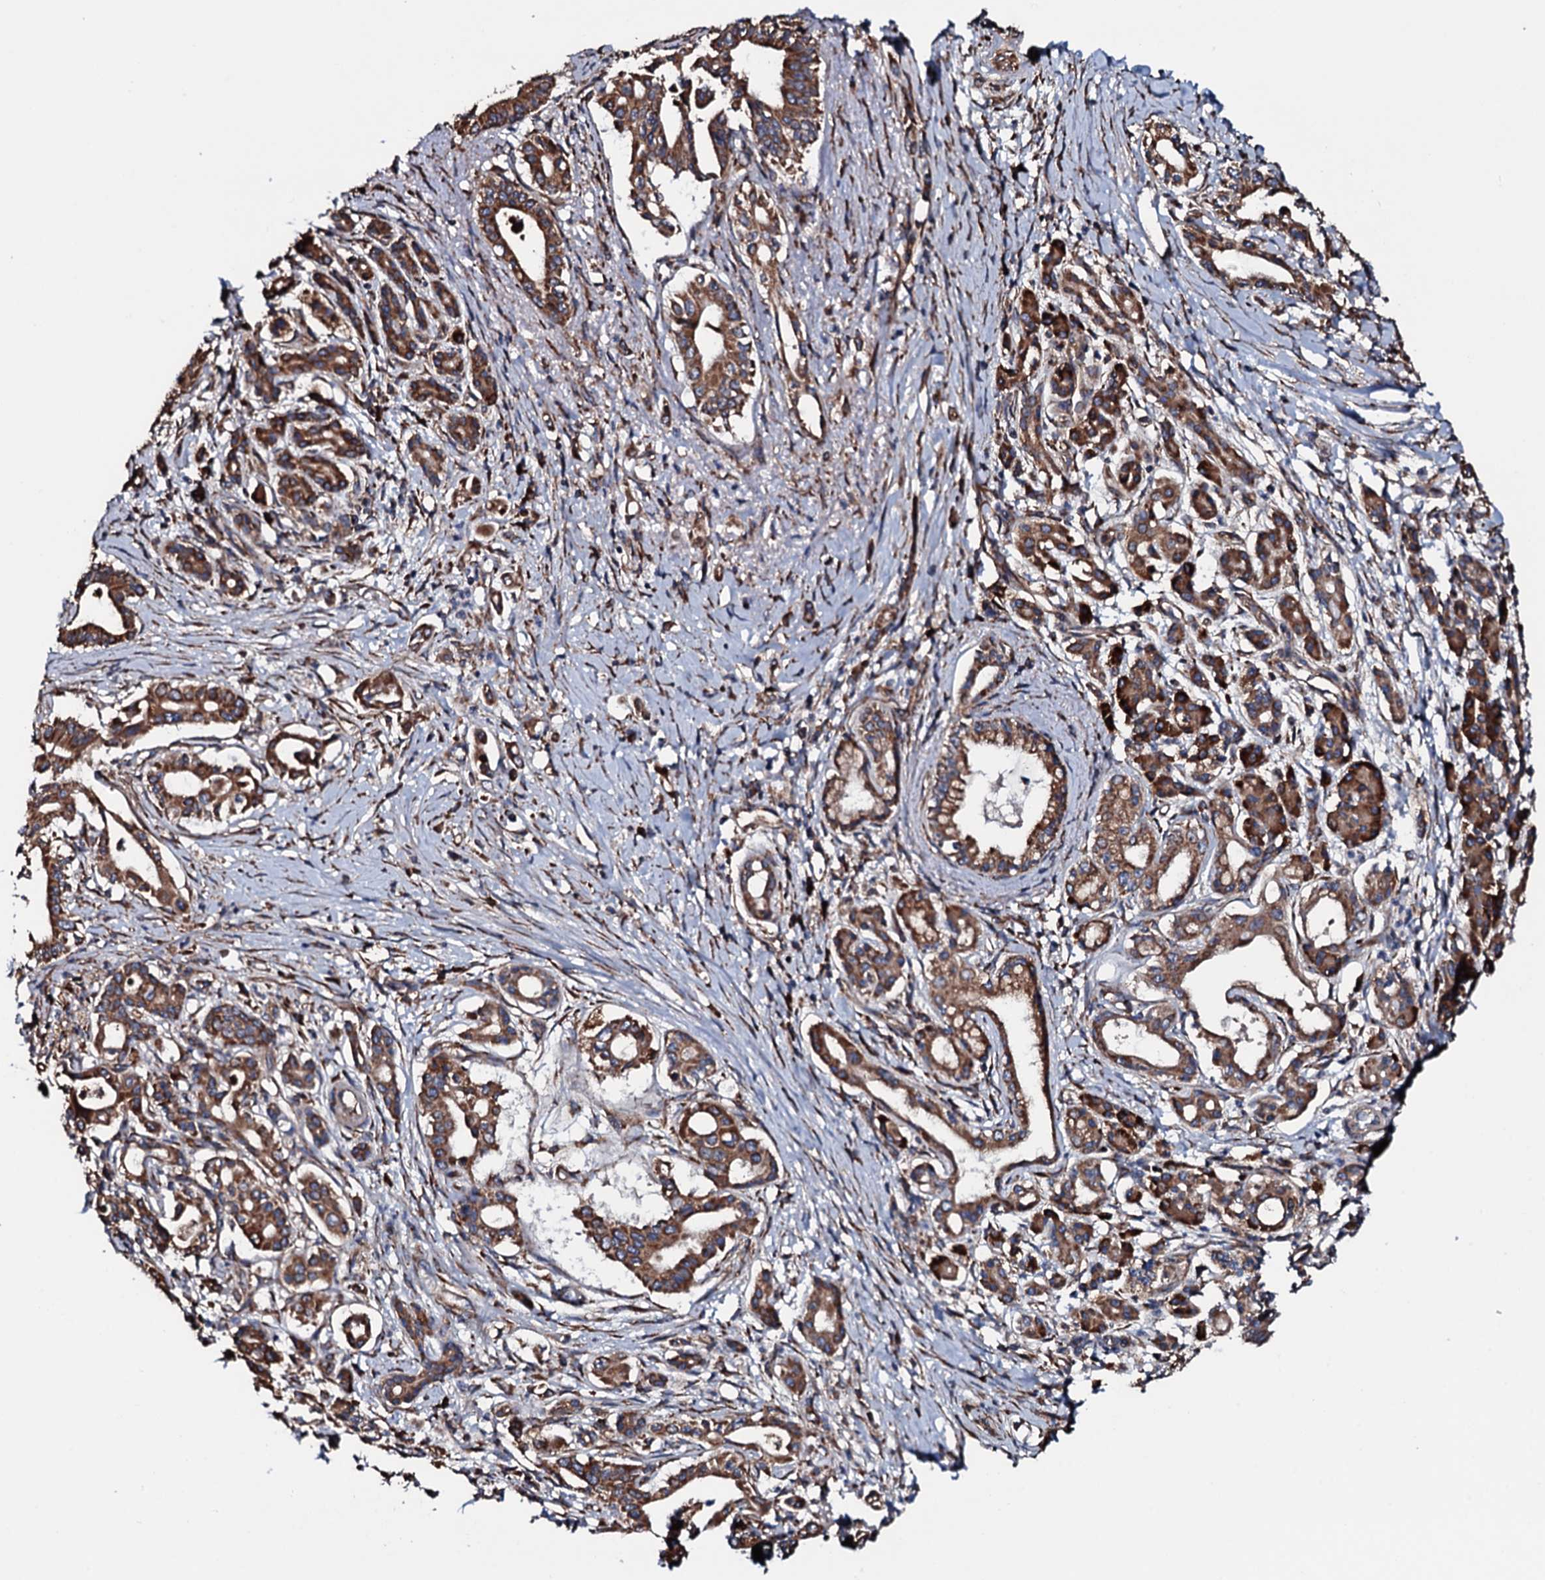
{"staining": {"intensity": "strong", "quantity": ">75%", "location": "cytoplasmic/membranous"}, "tissue": "pancreatic cancer", "cell_type": "Tumor cells", "image_type": "cancer", "snomed": [{"axis": "morphology", "description": "Adenocarcinoma, NOS"}, {"axis": "topography", "description": "Pancreas"}], "caption": "A histopathology image of human pancreatic cancer (adenocarcinoma) stained for a protein demonstrates strong cytoplasmic/membranous brown staining in tumor cells.", "gene": "RAB12", "patient": {"sex": "female", "age": 77}}